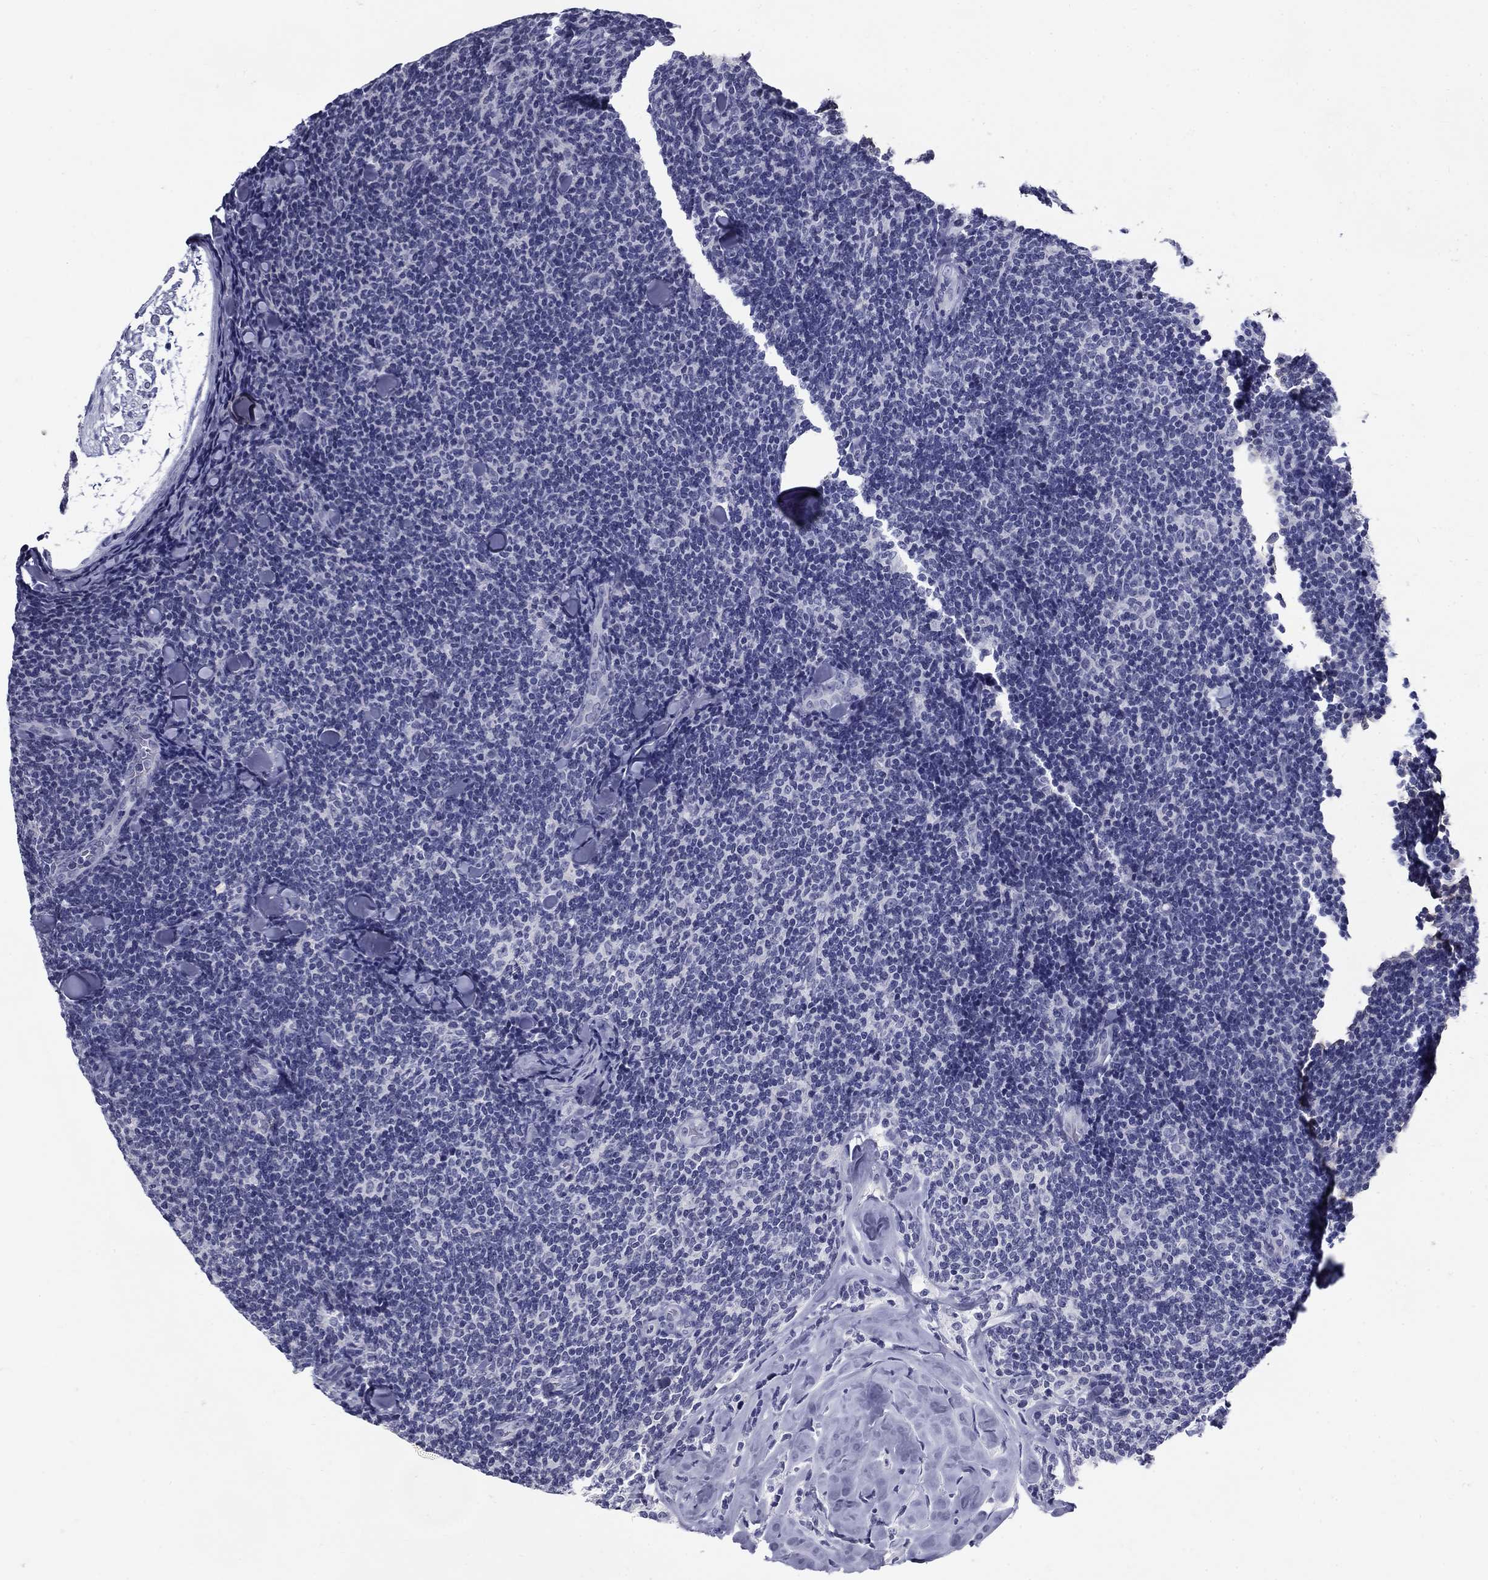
{"staining": {"intensity": "negative", "quantity": "none", "location": "none"}, "tissue": "lymphoma", "cell_type": "Tumor cells", "image_type": "cancer", "snomed": [{"axis": "morphology", "description": "Malignant lymphoma, non-Hodgkin's type, Low grade"}, {"axis": "topography", "description": "Lymph node"}], "caption": "Low-grade malignant lymphoma, non-Hodgkin's type stained for a protein using immunohistochemistry (IHC) shows no staining tumor cells.", "gene": "C4orf19", "patient": {"sex": "female", "age": 56}}